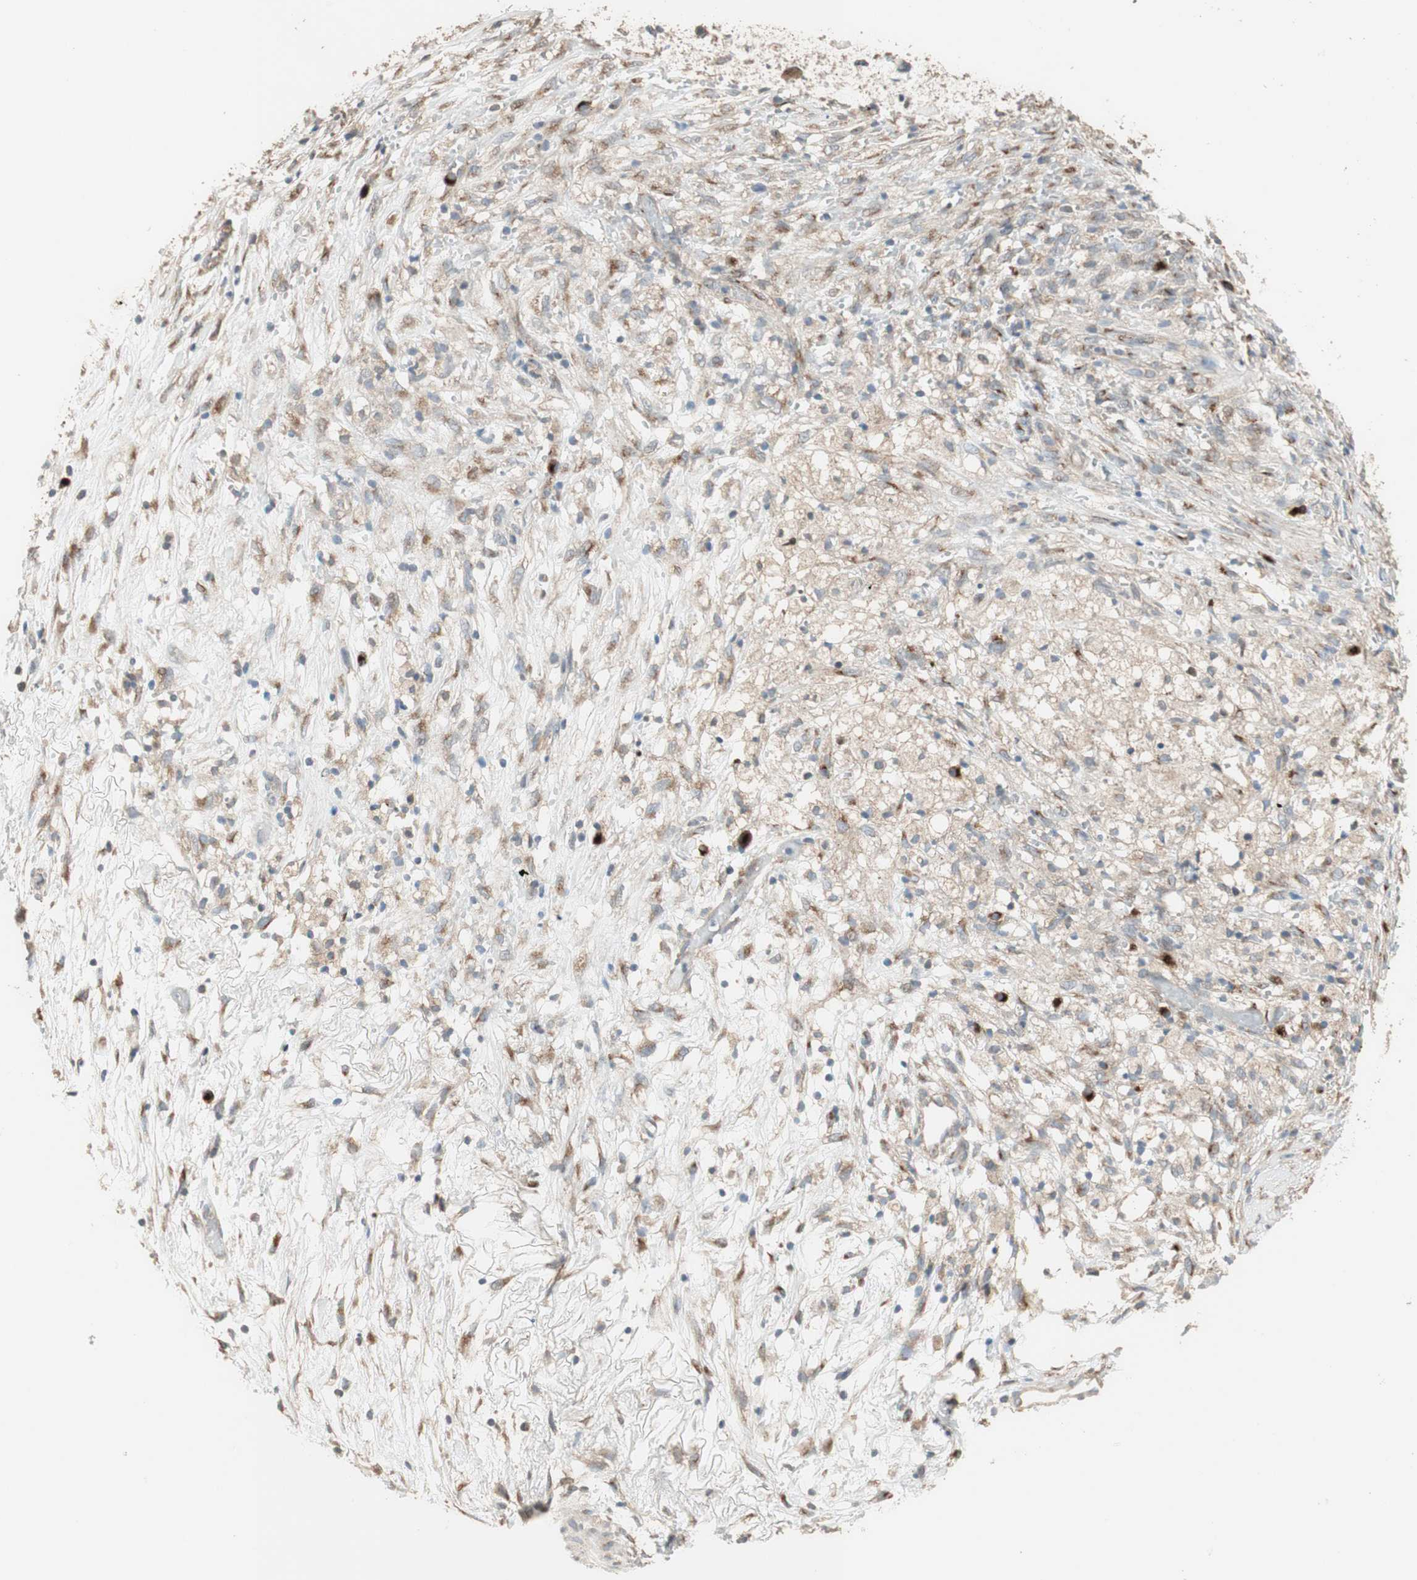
{"staining": {"intensity": "weak", "quantity": ">75%", "location": "cytoplasmic/membranous"}, "tissue": "ovarian cancer", "cell_type": "Tumor cells", "image_type": "cancer", "snomed": [{"axis": "morphology", "description": "Carcinoma, endometroid"}, {"axis": "topography", "description": "Ovary"}], "caption": "Tumor cells reveal weak cytoplasmic/membranous positivity in approximately >75% of cells in ovarian cancer.", "gene": "RARRES1", "patient": {"sex": "female", "age": 42}}